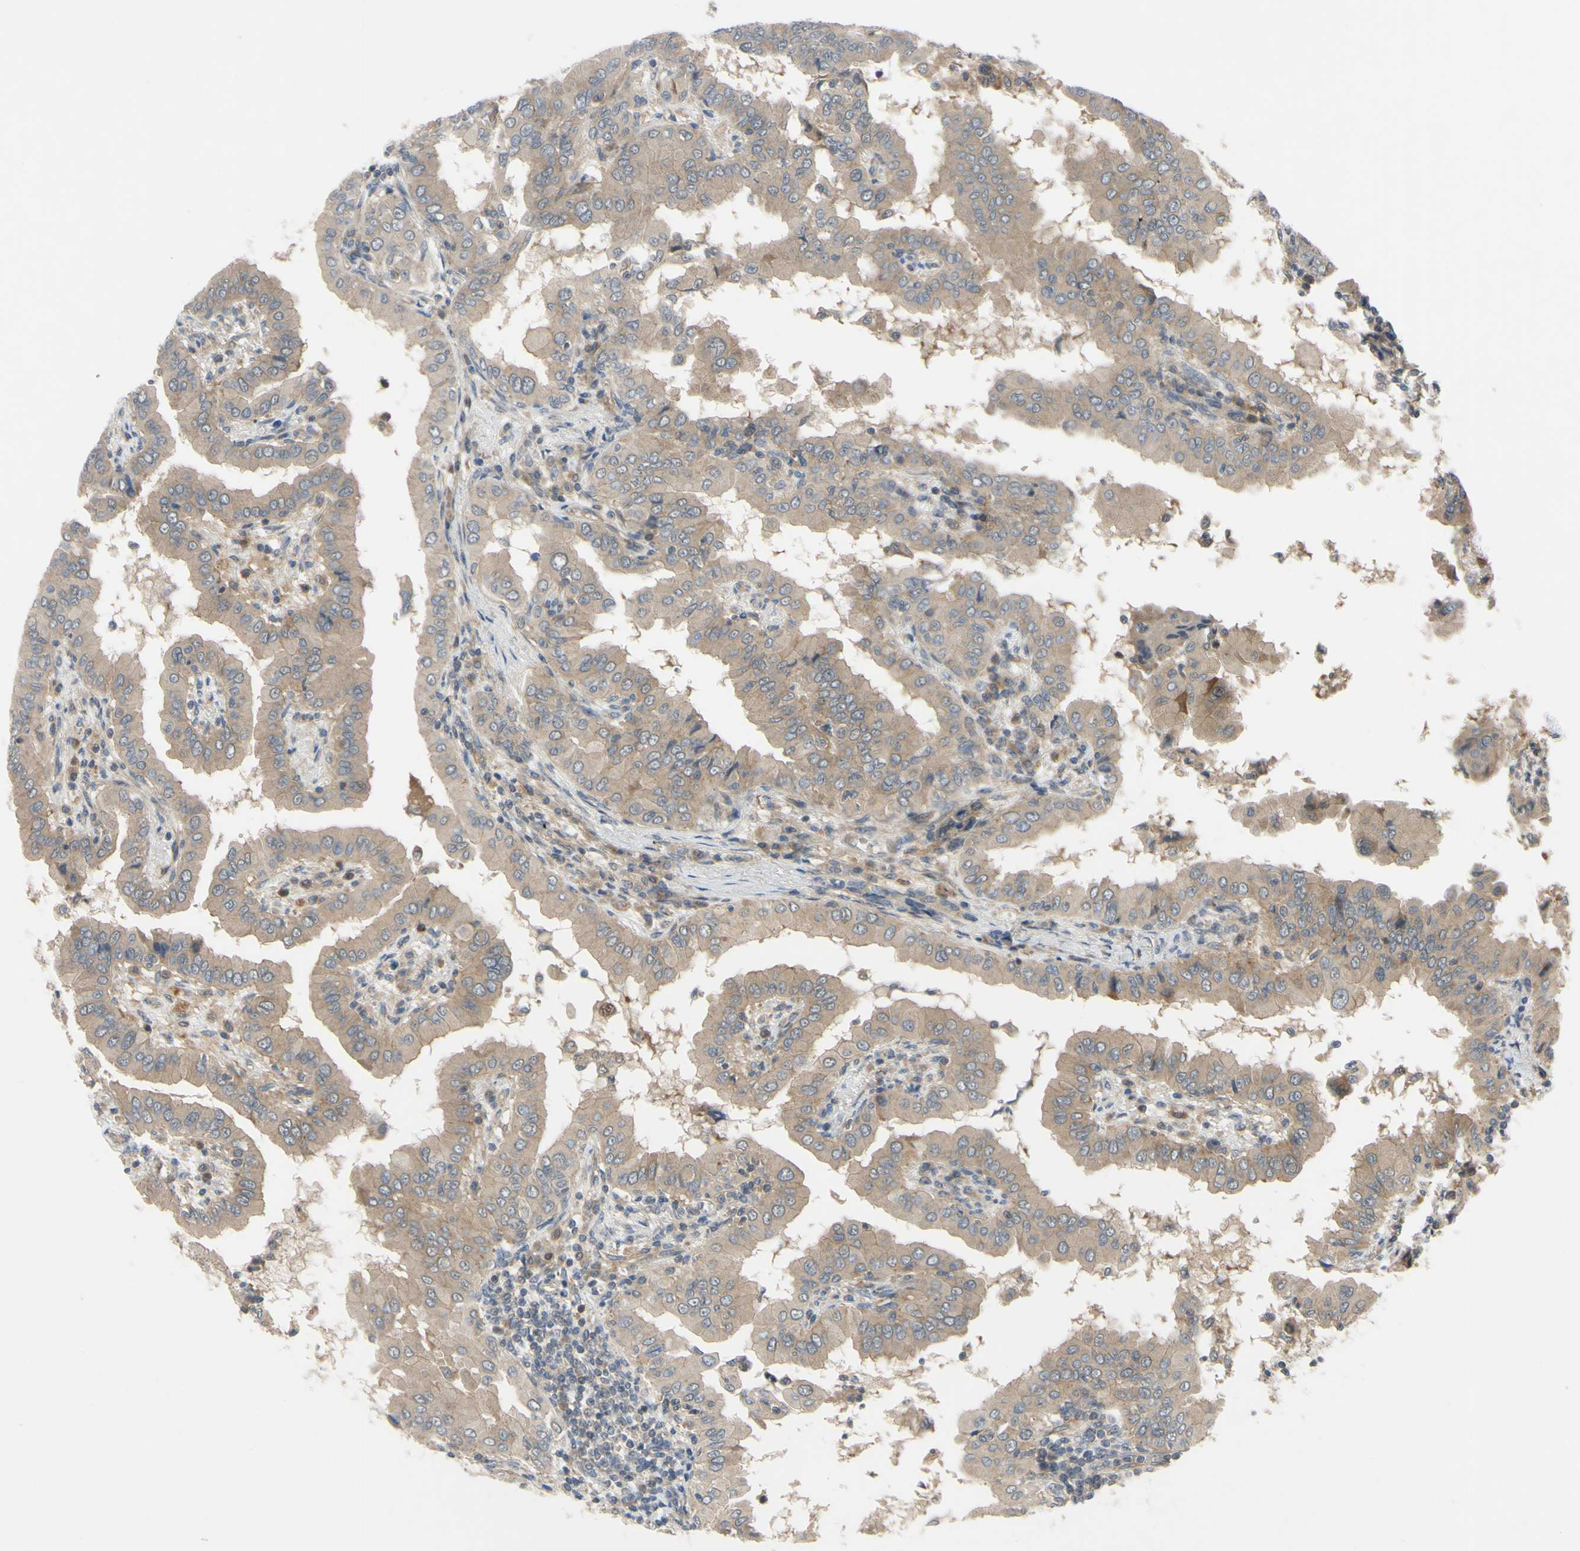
{"staining": {"intensity": "moderate", "quantity": ">75%", "location": "cytoplasmic/membranous"}, "tissue": "thyroid cancer", "cell_type": "Tumor cells", "image_type": "cancer", "snomed": [{"axis": "morphology", "description": "Papillary adenocarcinoma, NOS"}, {"axis": "topography", "description": "Thyroid gland"}], "caption": "IHC (DAB (3,3'-diaminobenzidine)) staining of thyroid cancer (papillary adenocarcinoma) exhibits moderate cytoplasmic/membranous protein expression in approximately >75% of tumor cells.", "gene": "COMMD9", "patient": {"sex": "male", "age": 33}}